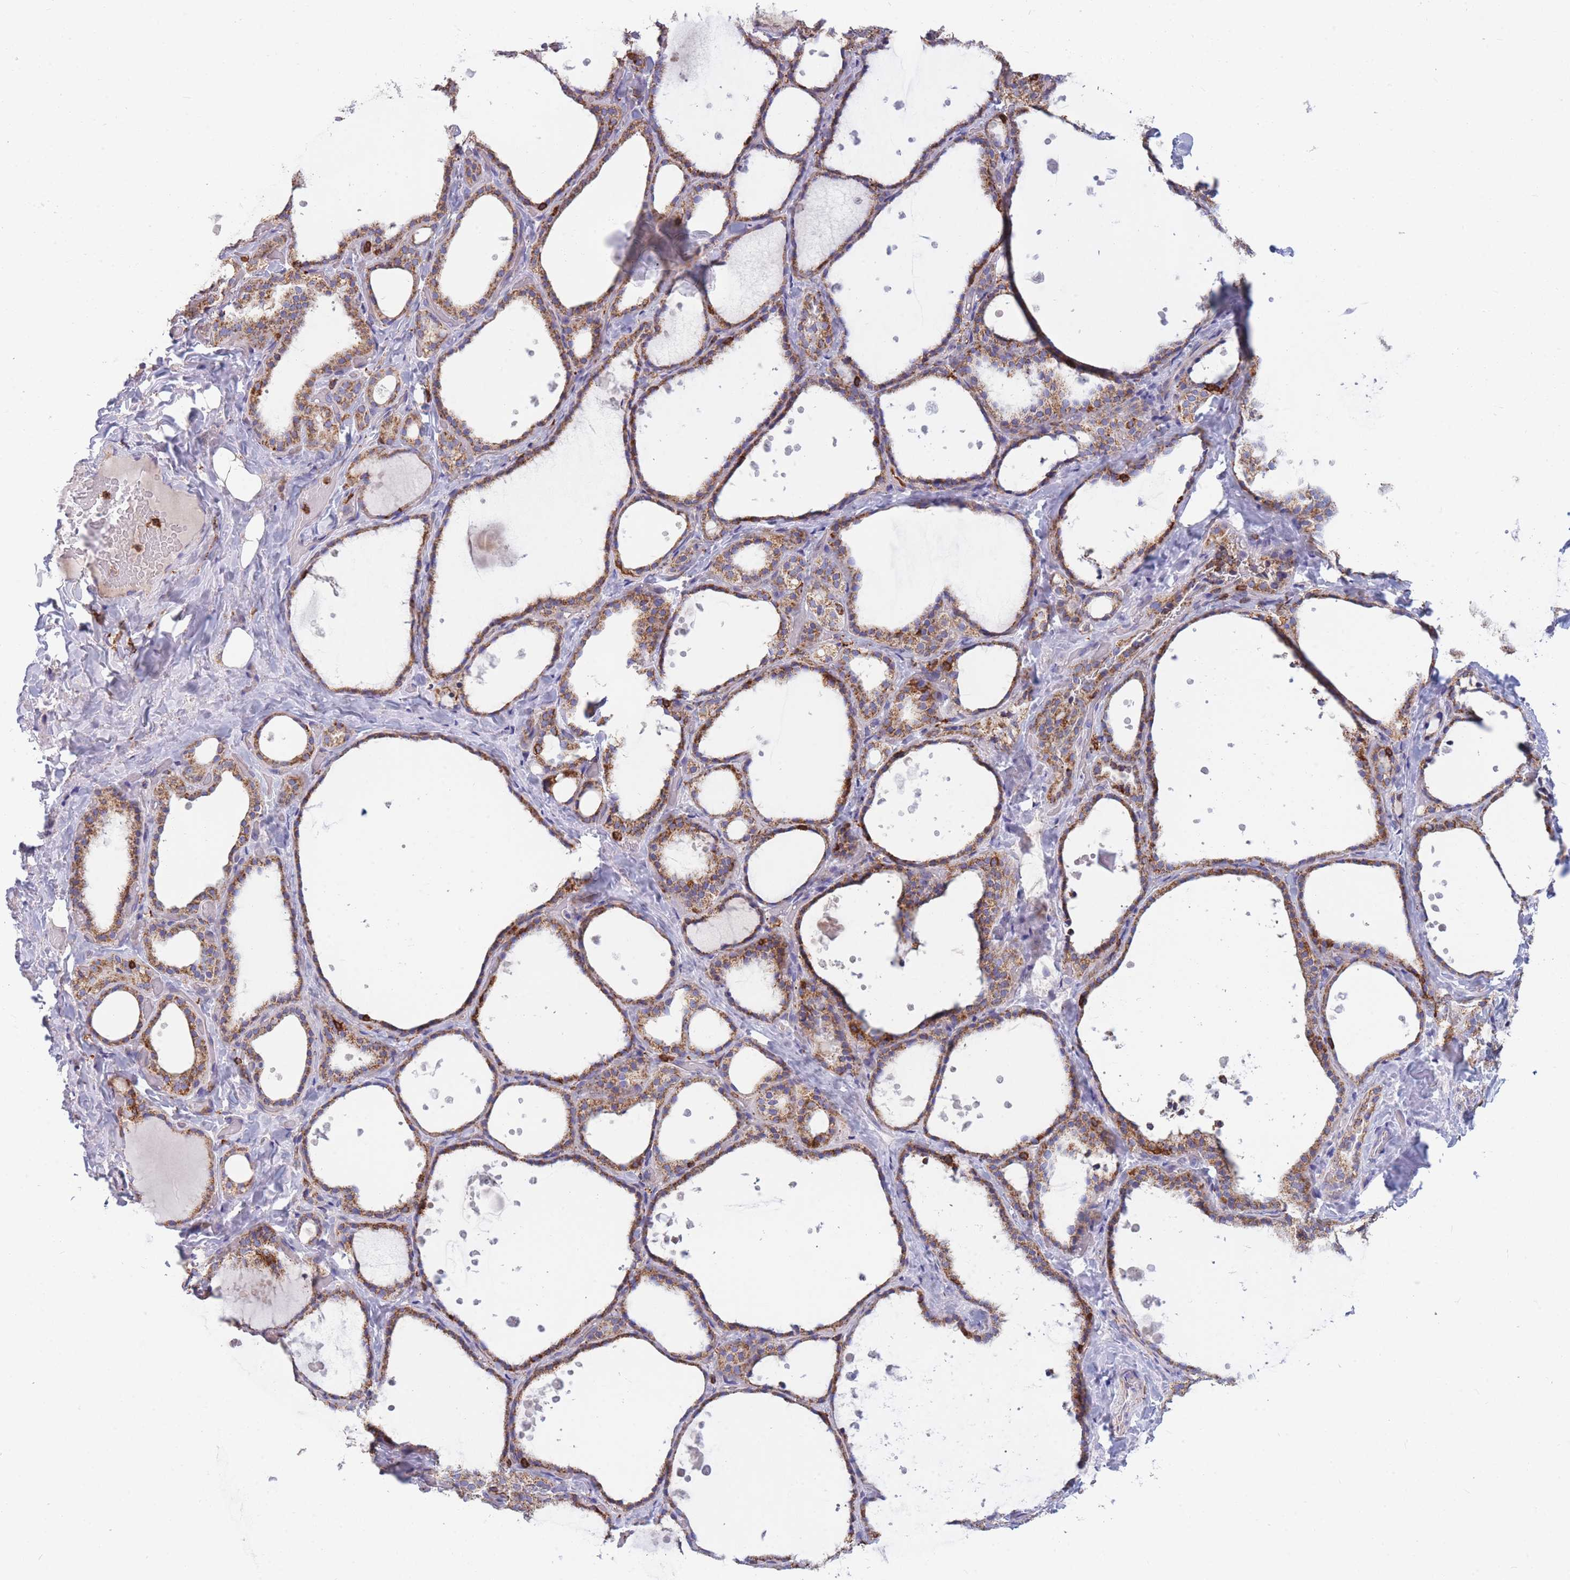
{"staining": {"intensity": "moderate", "quantity": ">75%", "location": "cytoplasmic/membranous"}, "tissue": "thyroid gland", "cell_type": "Glandular cells", "image_type": "normal", "snomed": [{"axis": "morphology", "description": "Normal tissue, NOS"}, {"axis": "topography", "description": "Thyroid gland"}], "caption": "This histopathology image demonstrates immunohistochemistry staining of benign human thyroid gland, with medium moderate cytoplasmic/membranous expression in approximately >75% of glandular cells.", "gene": "MRPL54", "patient": {"sex": "female", "age": 44}}